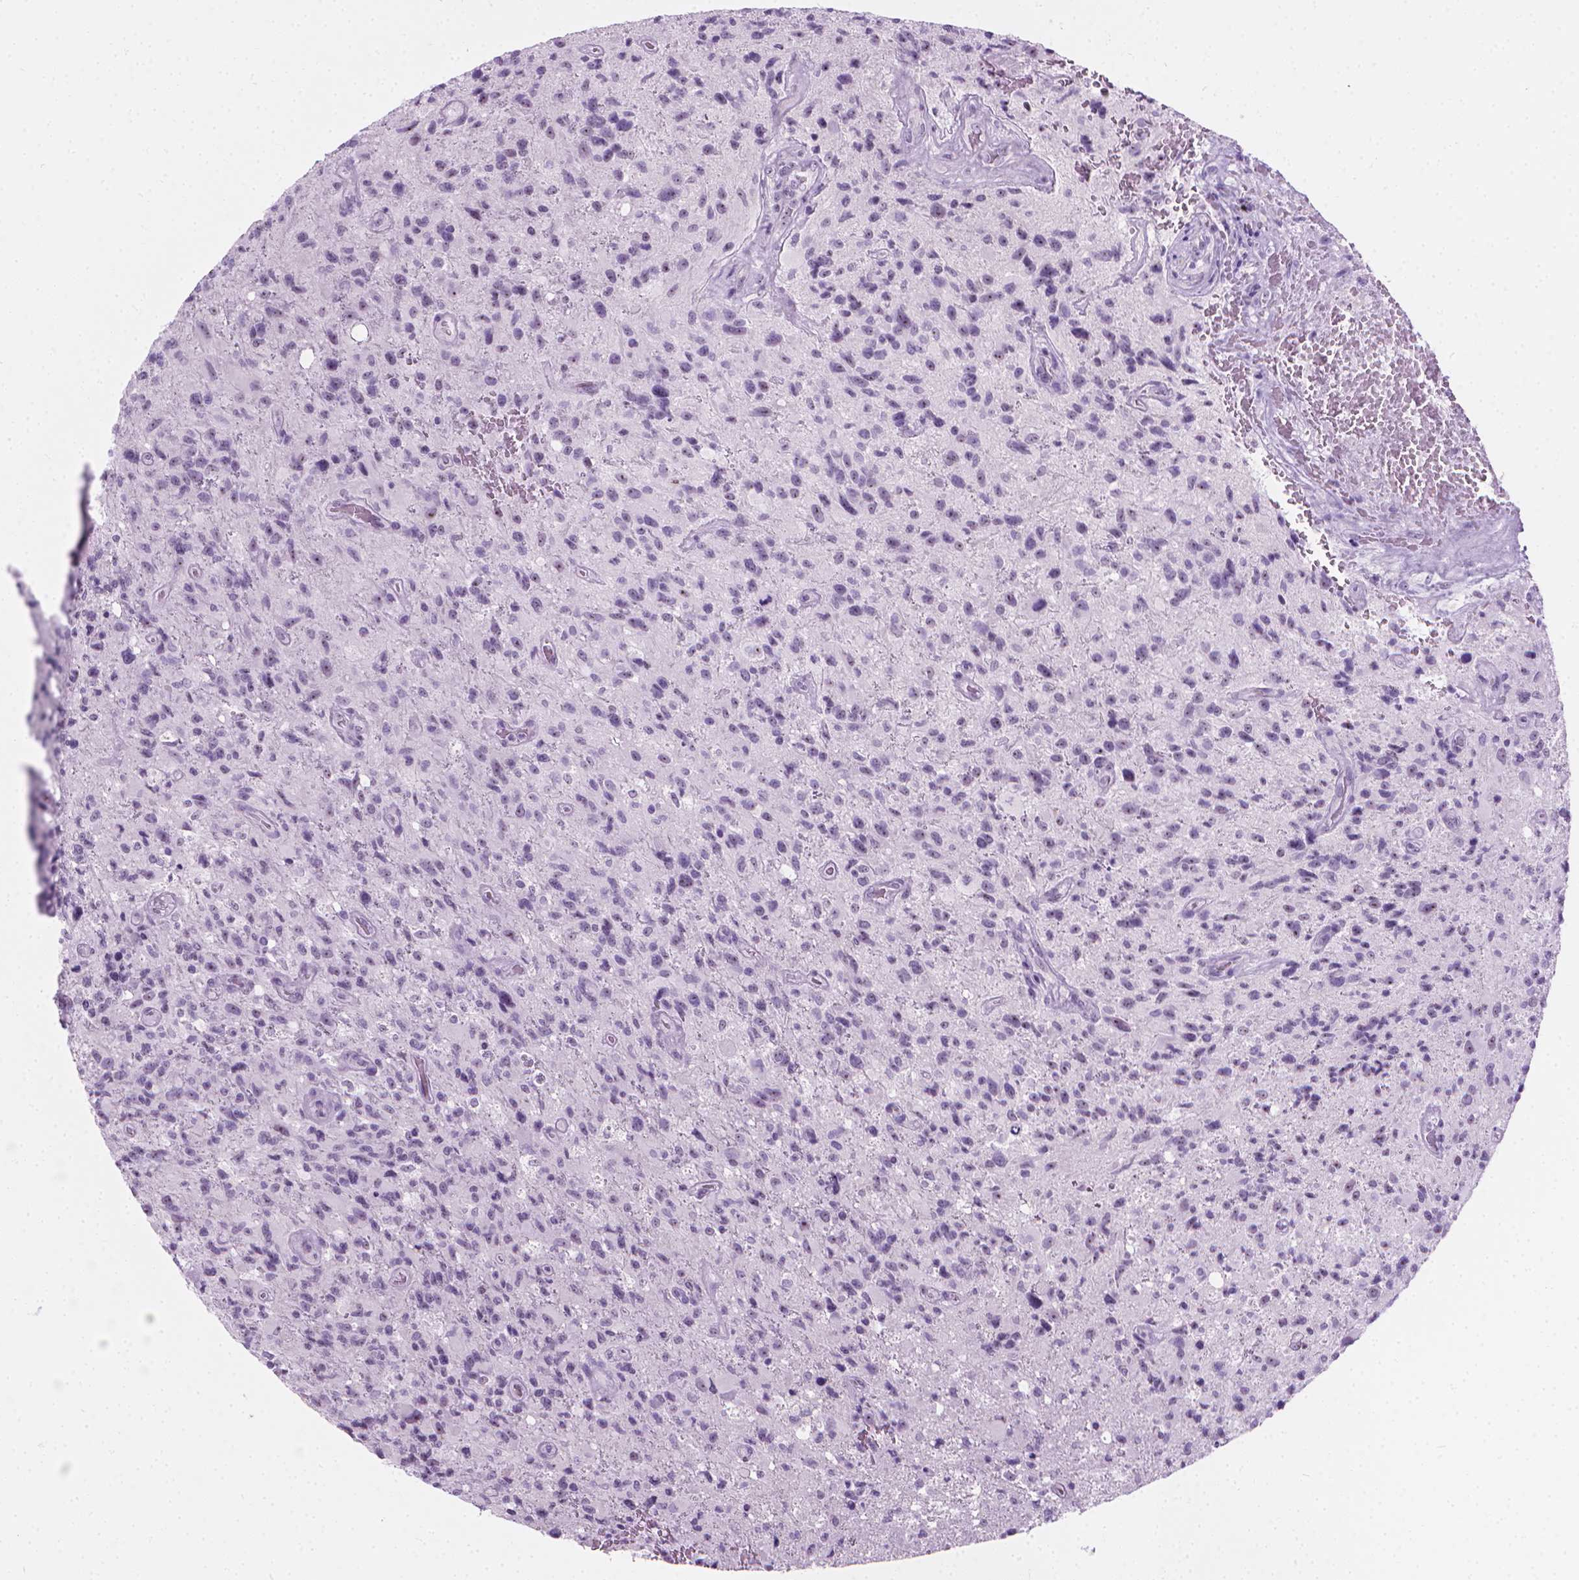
{"staining": {"intensity": "negative", "quantity": "none", "location": "none"}, "tissue": "glioma", "cell_type": "Tumor cells", "image_type": "cancer", "snomed": [{"axis": "morphology", "description": "Glioma, malignant, High grade"}, {"axis": "topography", "description": "Brain"}], "caption": "A photomicrograph of glioma stained for a protein displays no brown staining in tumor cells. Brightfield microscopy of immunohistochemistry stained with DAB (3,3'-diaminobenzidine) (brown) and hematoxylin (blue), captured at high magnification.", "gene": "NOL7", "patient": {"sex": "male", "age": 63}}